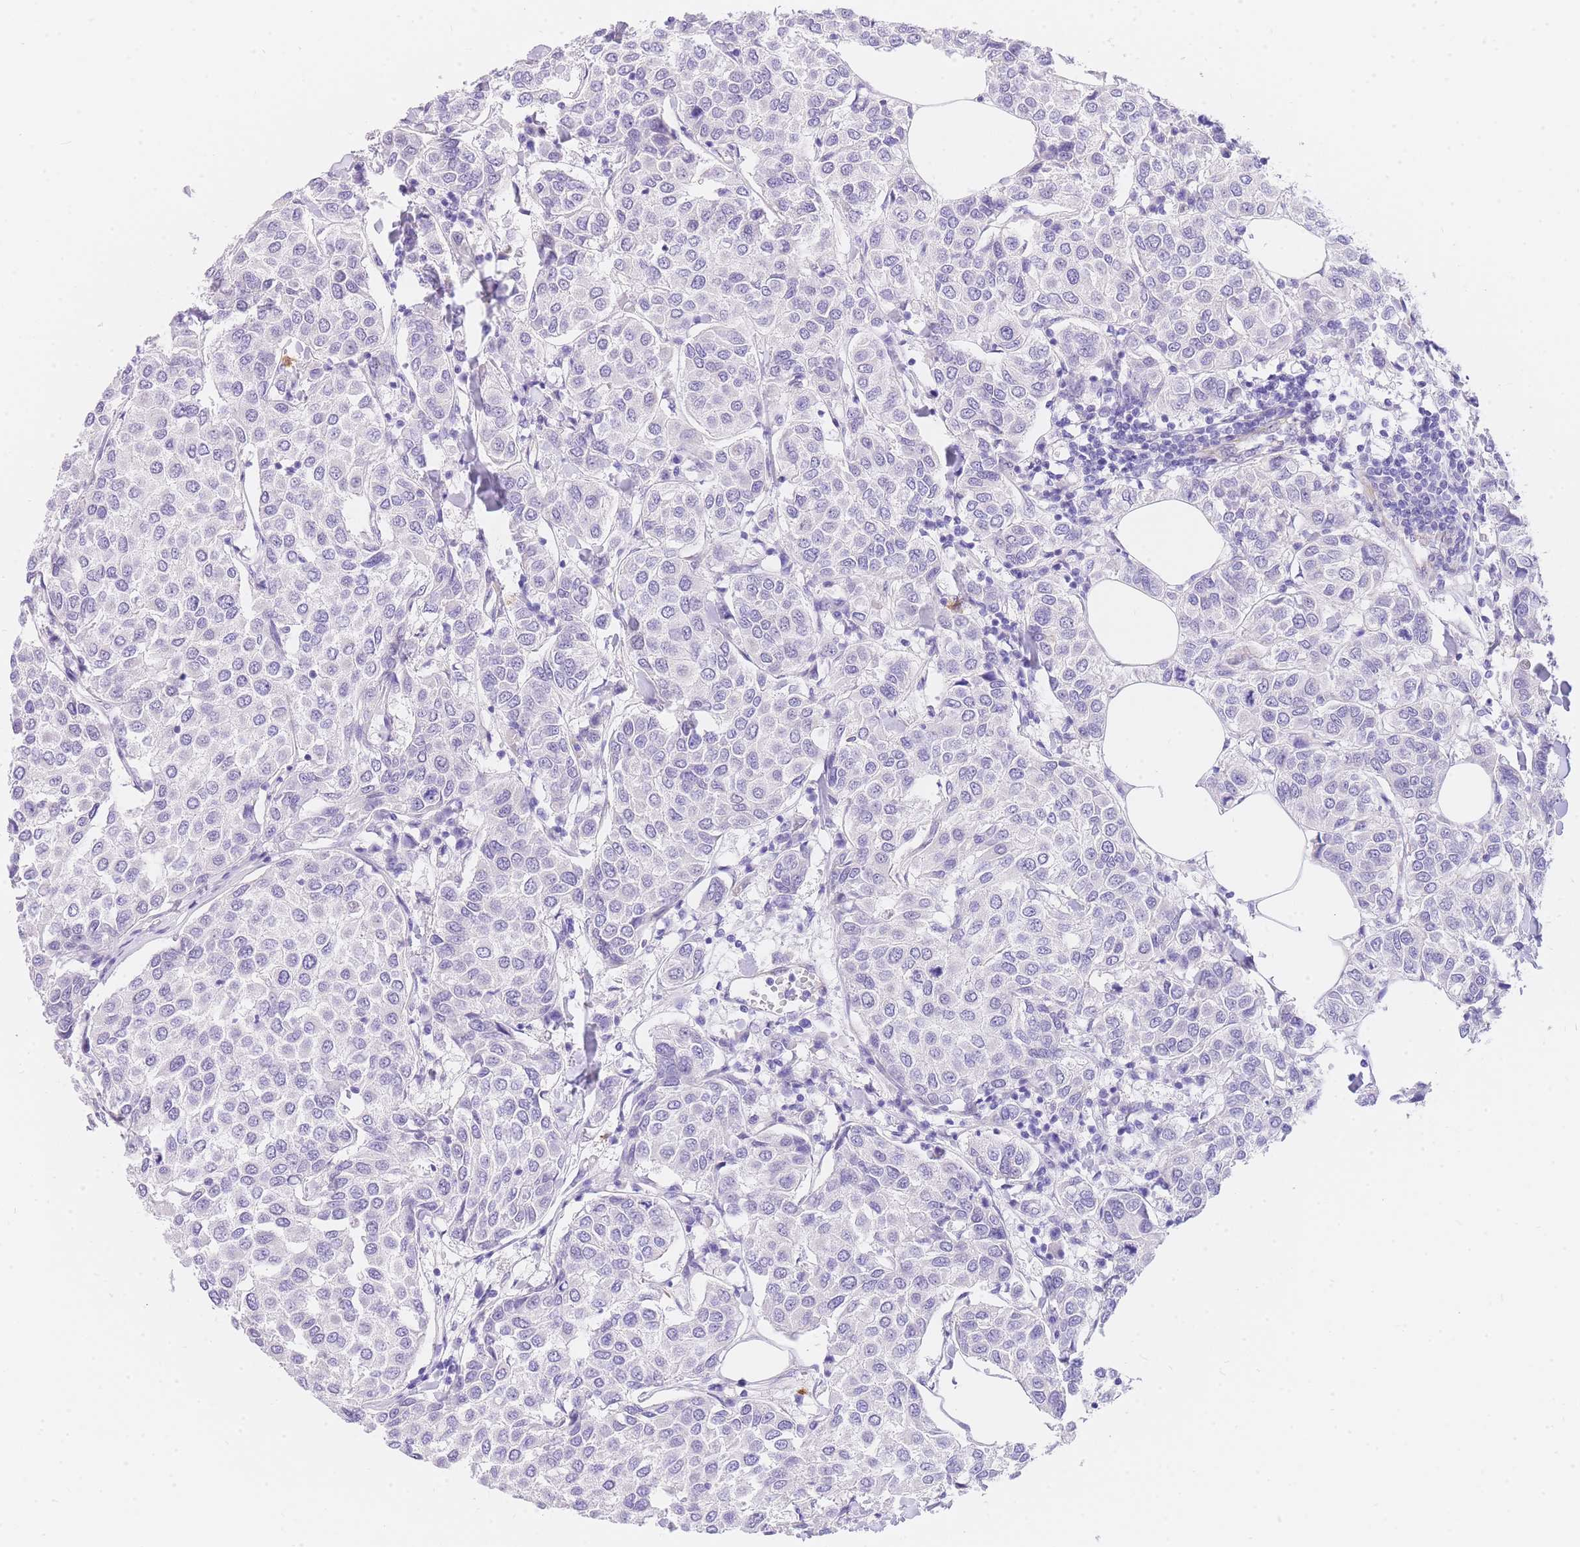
{"staining": {"intensity": "negative", "quantity": "none", "location": "none"}, "tissue": "breast cancer", "cell_type": "Tumor cells", "image_type": "cancer", "snomed": [{"axis": "morphology", "description": "Duct carcinoma"}, {"axis": "topography", "description": "Breast"}], "caption": "IHC of infiltrating ductal carcinoma (breast) exhibits no staining in tumor cells.", "gene": "SRSF12", "patient": {"sex": "female", "age": 55}}